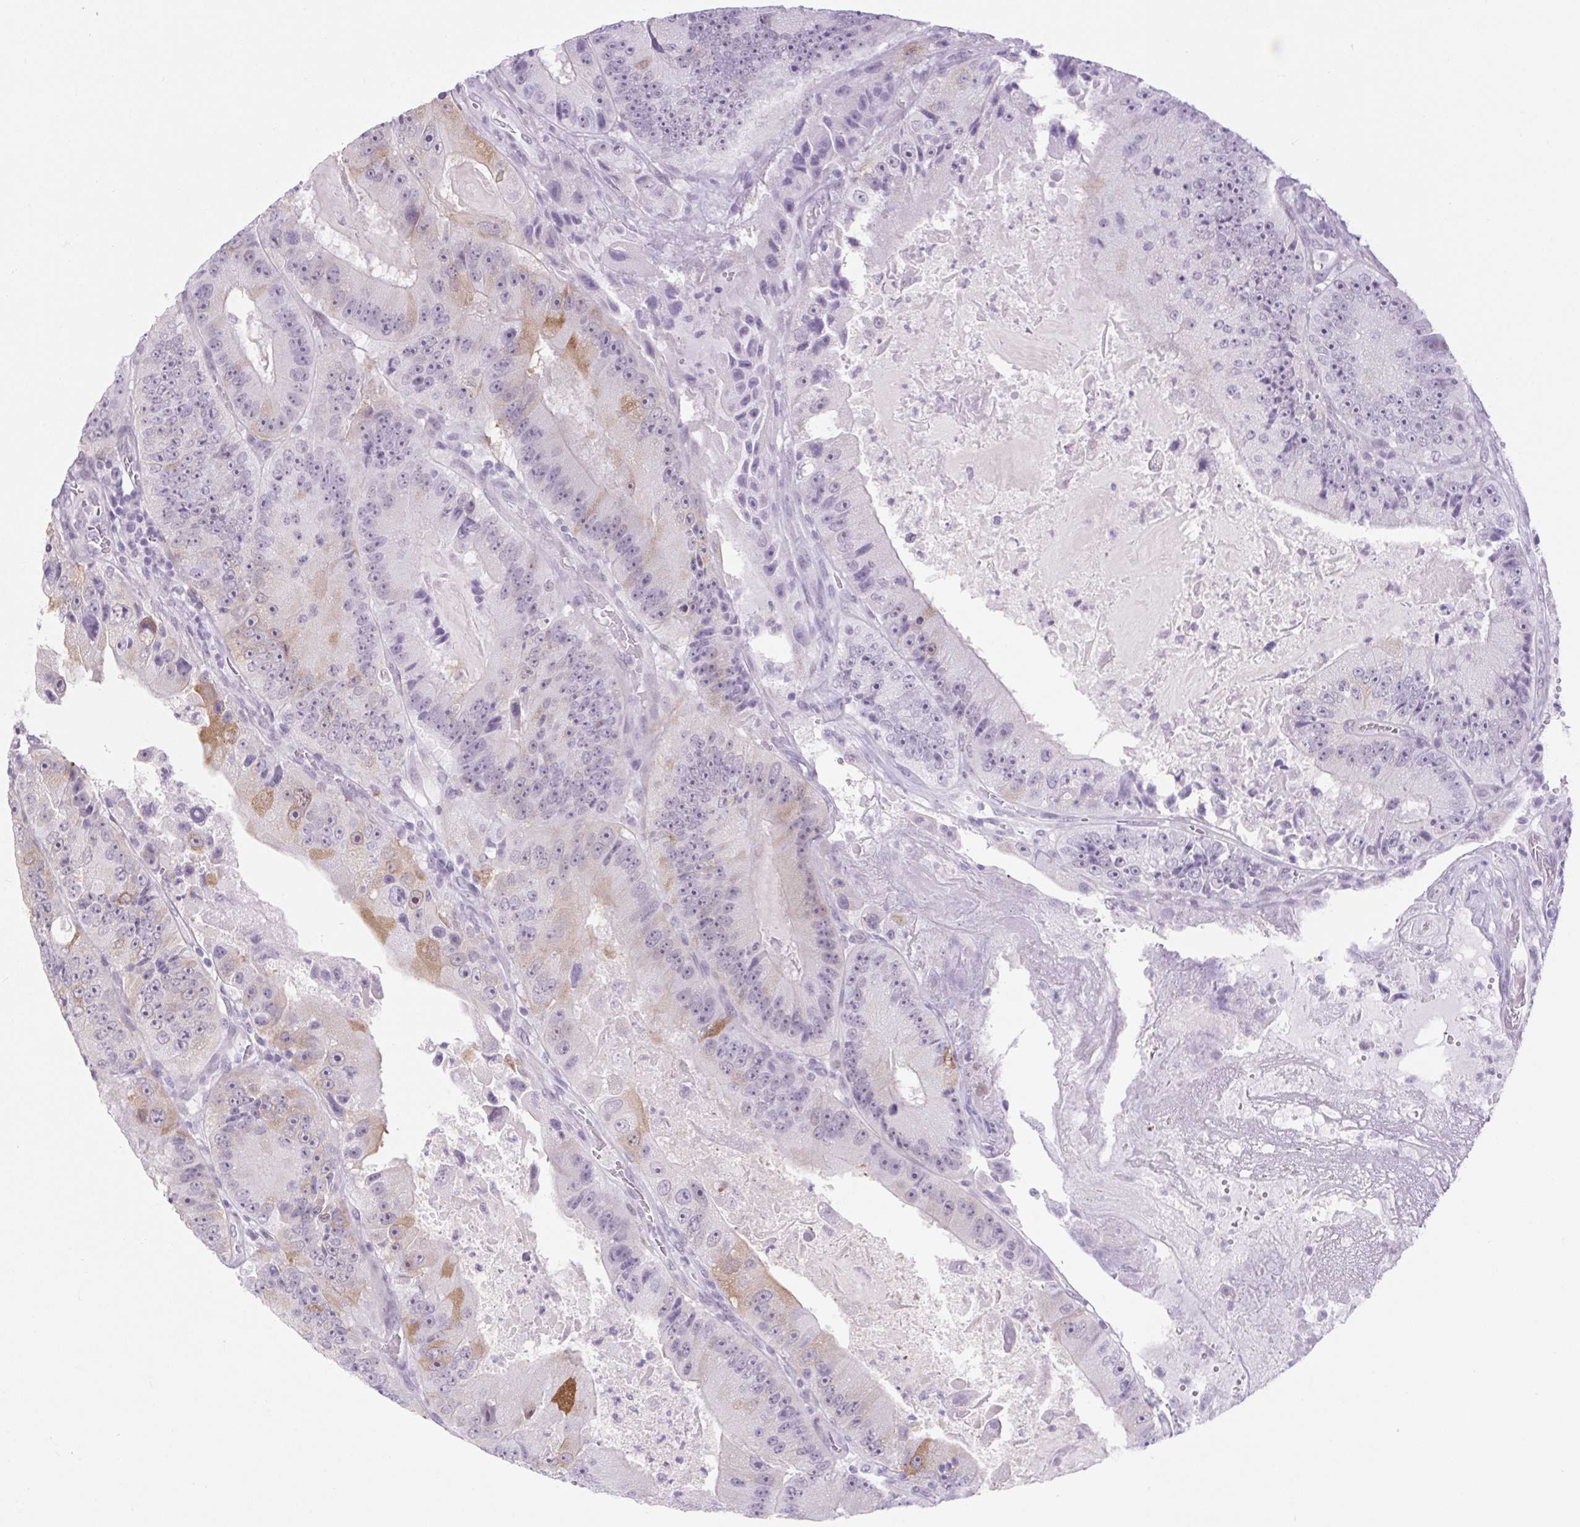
{"staining": {"intensity": "moderate", "quantity": "<25%", "location": "cytoplasmic/membranous"}, "tissue": "colorectal cancer", "cell_type": "Tumor cells", "image_type": "cancer", "snomed": [{"axis": "morphology", "description": "Adenocarcinoma, NOS"}, {"axis": "topography", "description": "Colon"}], "caption": "Immunohistochemical staining of colorectal cancer (adenocarcinoma) demonstrates moderate cytoplasmic/membranous protein positivity in approximately <25% of tumor cells.", "gene": "BCAS1", "patient": {"sex": "female", "age": 86}}